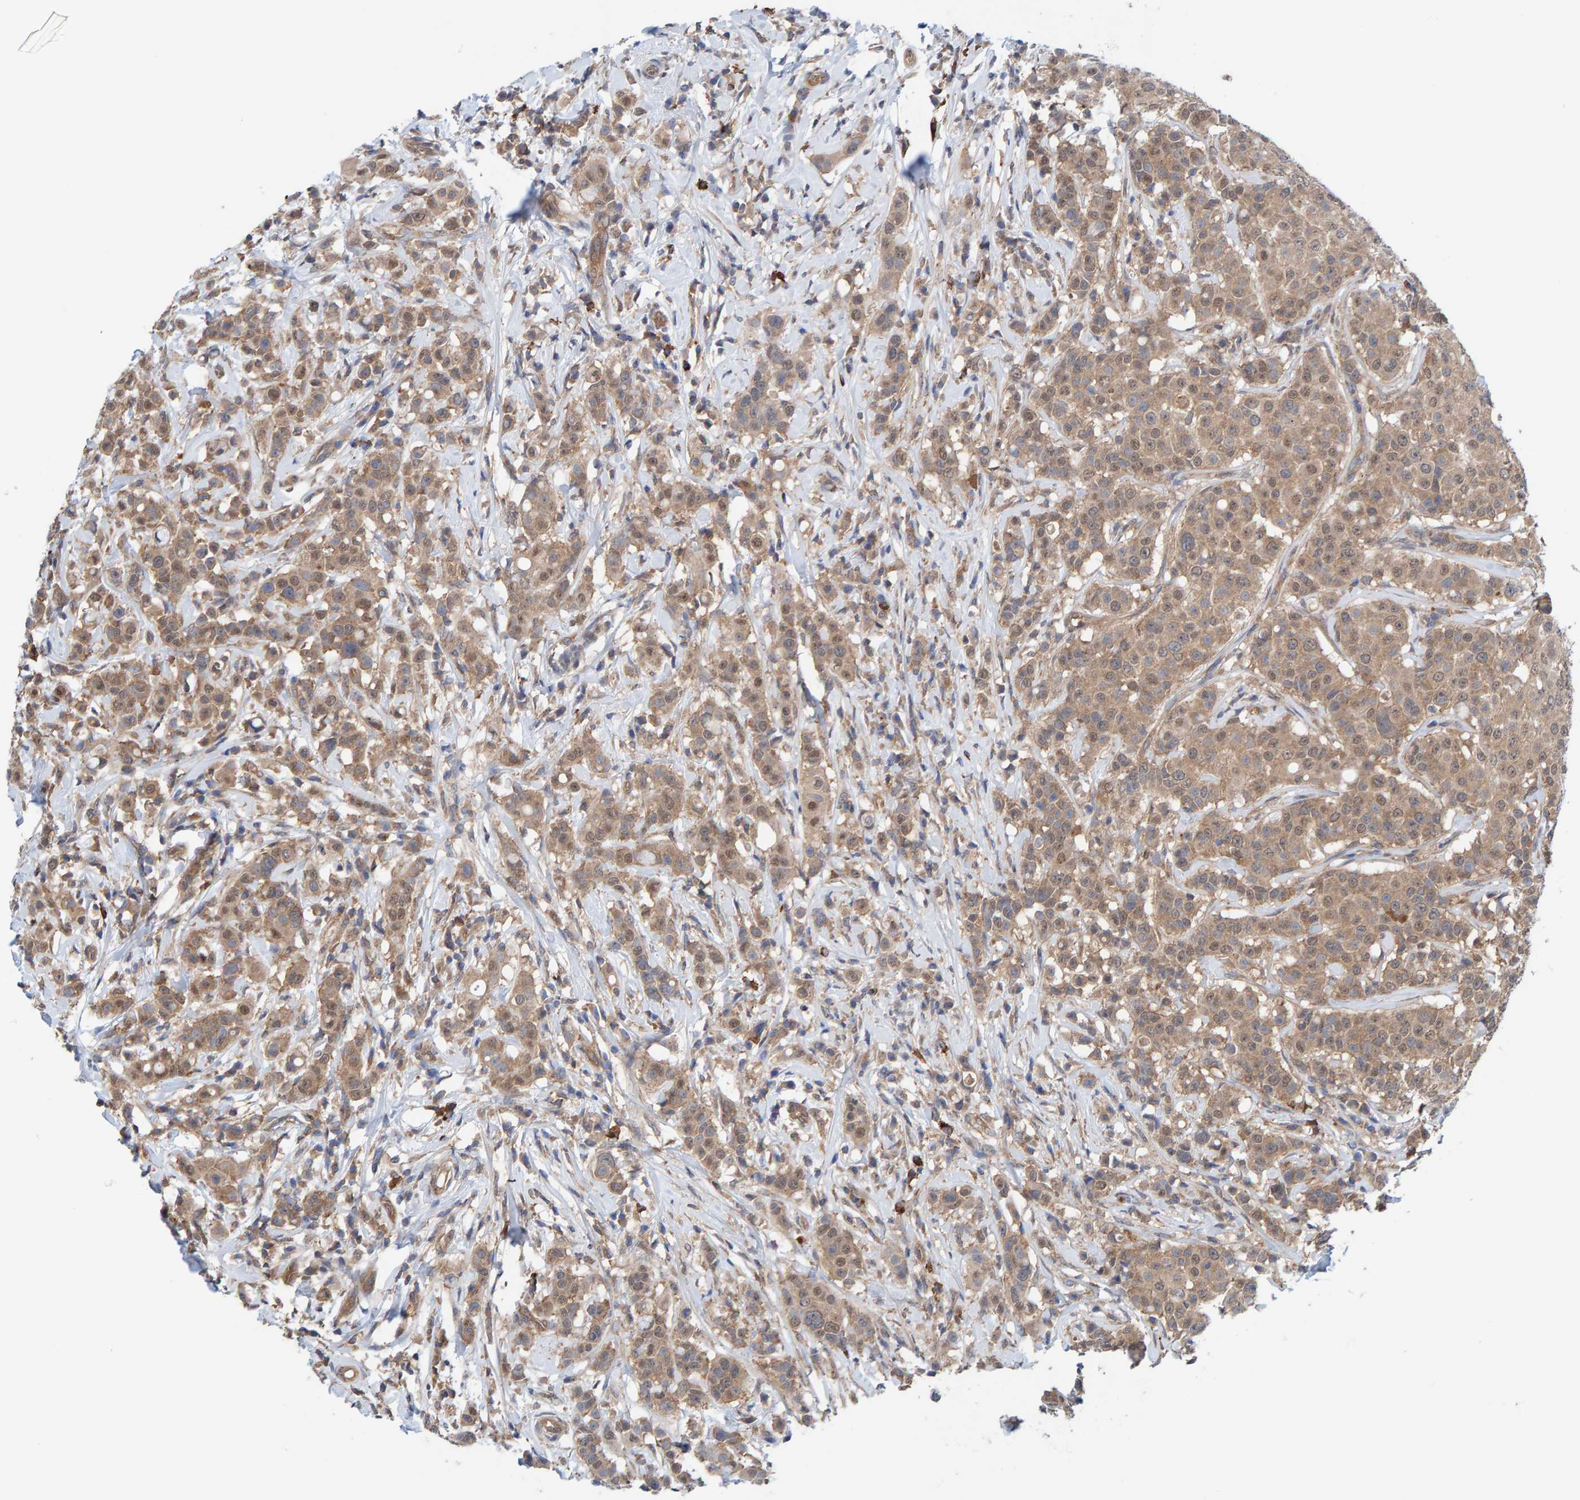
{"staining": {"intensity": "weak", "quantity": ">75%", "location": "cytoplasmic/membranous,nuclear"}, "tissue": "breast cancer", "cell_type": "Tumor cells", "image_type": "cancer", "snomed": [{"axis": "morphology", "description": "Duct carcinoma"}, {"axis": "topography", "description": "Breast"}], "caption": "Protein analysis of breast invasive ductal carcinoma tissue reveals weak cytoplasmic/membranous and nuclear positivity in approximately >75% of tumor cells.", "gene": "LRSAM1", "patient": {"sex": "female", "age": 27}}